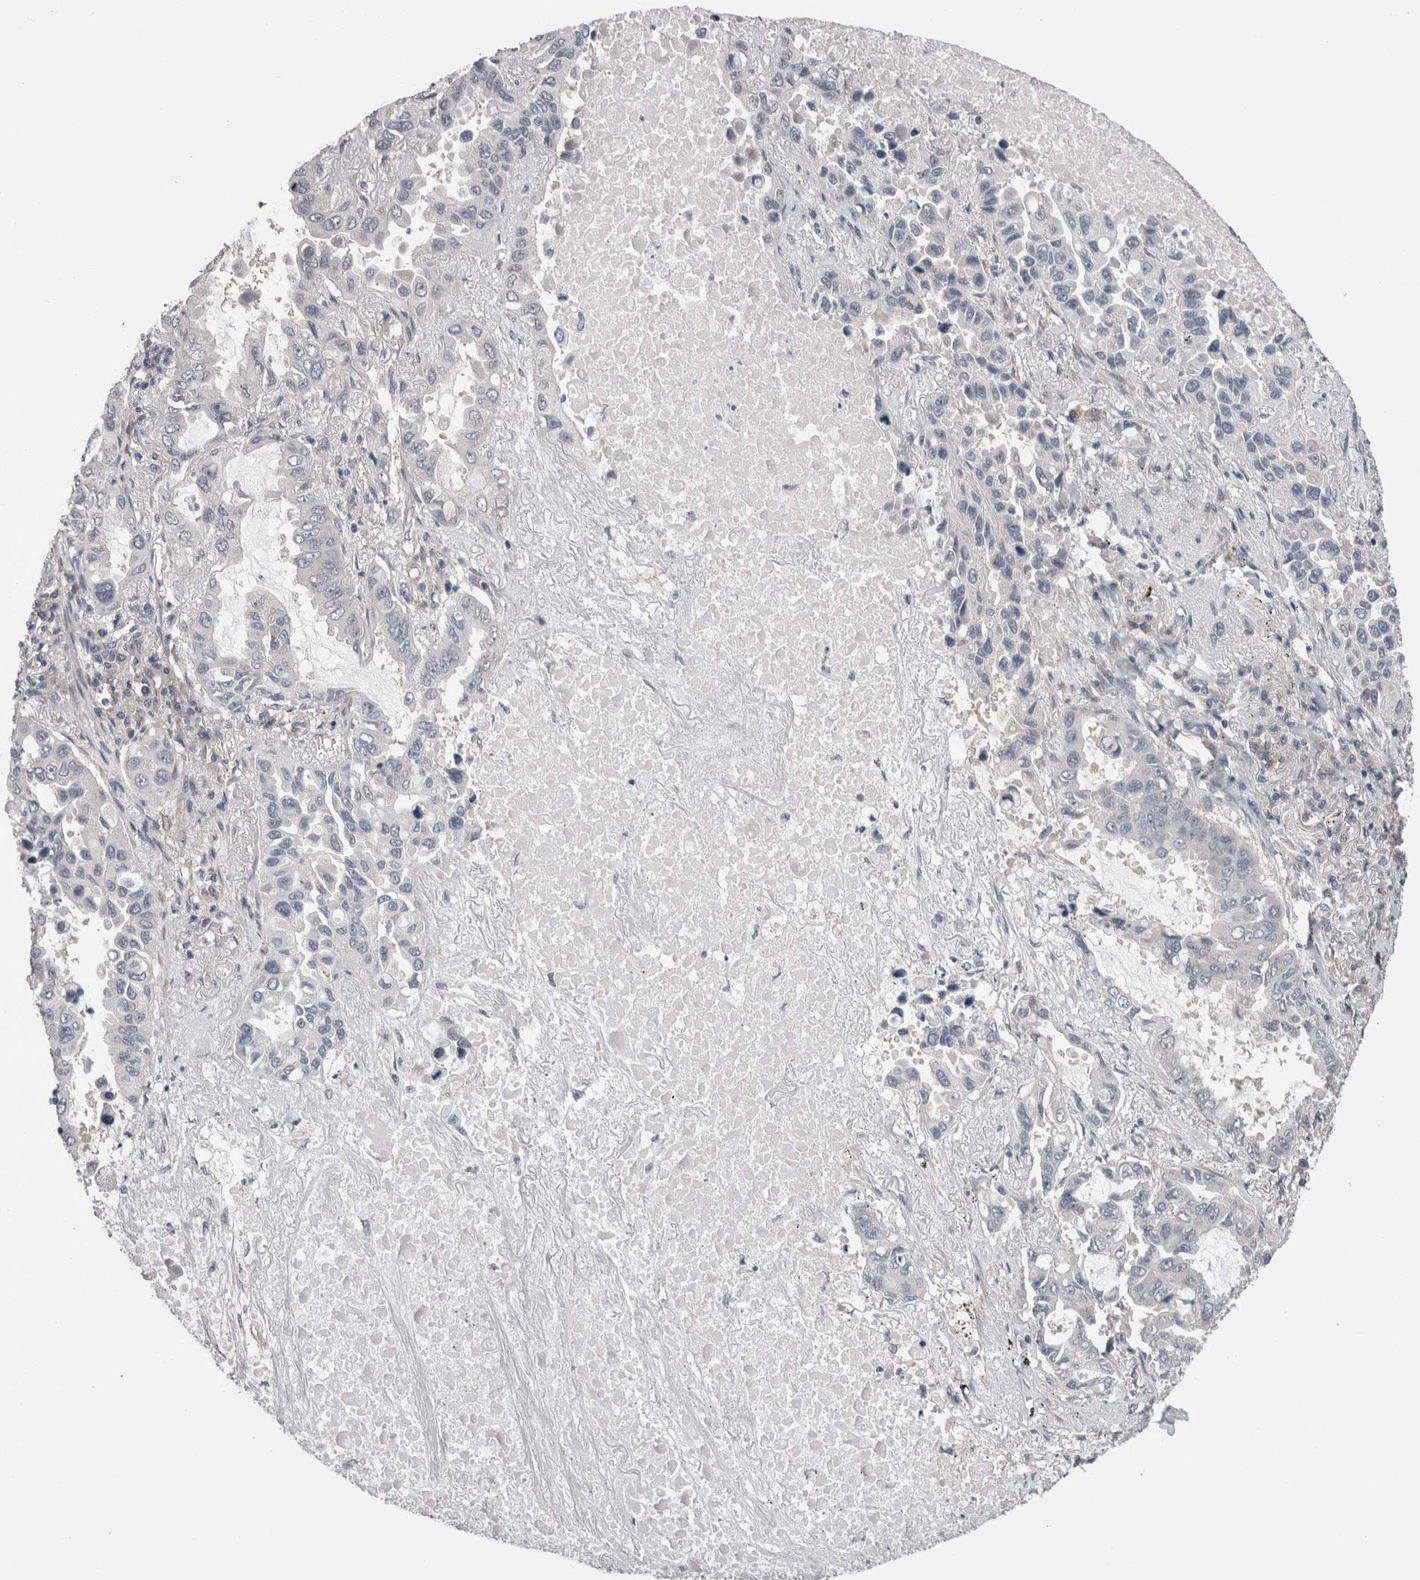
{"staining": {"intensity": "negative", "quantity": "none", "location": "none"}, "tissue": "lung cancer", "cell_type": "Tumor cells", "image_type": "cancer", "snomed": [{"axis": "morphology", "description": "Adenocarcinoma, NOS"}, {"axis": "topography", "description": "Lung"}], "caption": "Immunohistochemistry (IHC) image of neoplastic tissue: lung cancer (adenocarcinoma) stained with DAB (3,3'-diaminobenzidine) demonstrates no significant protein expression in tumor cells. (DAB immunohistochemistry (IHC) visualized using brightfield microscopy, high magnification).", "gene": "DCTN6", "patient": {"sex": "male", "age": 64}}